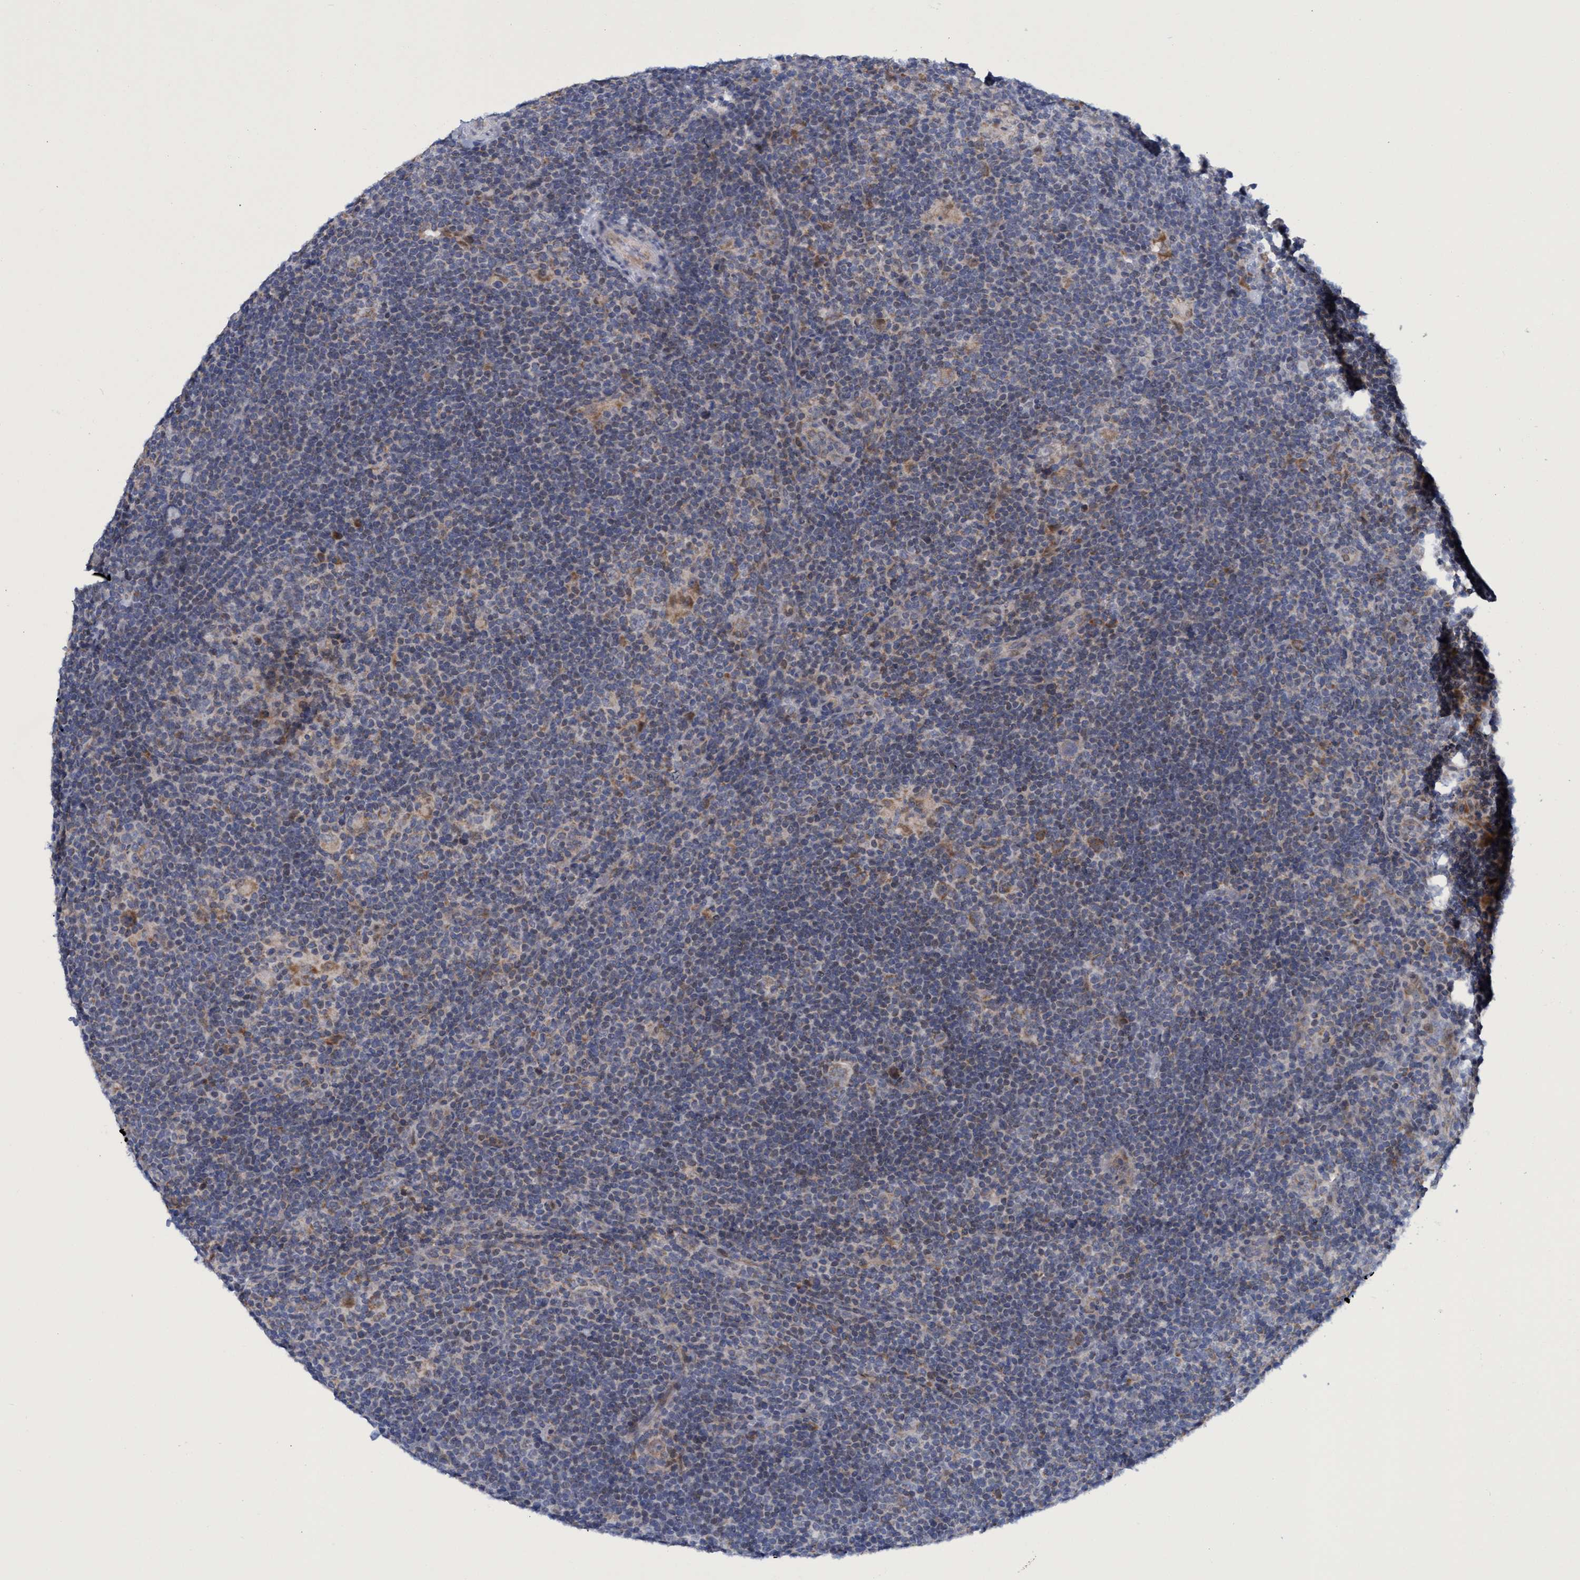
{"staining": {"intensity": "weak", "quantity": ">75%", "location": "cytoplasmic/membranous"}, "tissue": "lymphoma", "cell_type": "Tumor cells", "image_type": "cancer", "snomed": [{"axis": "morphology", "description": "Hodgkin's disease, NOS"}, {"axis": "topography", "description": "Lymph node"}], "caption": "An immunohistochemistry histopathology image of tumor tissue is shown. Protein staining in brown highlights weak cytoplasmic/membranous positivity in Hodgkin's disease within tumor cells.", "gene": "NAT16", "patient": {"sex": "female", "age": 57}}